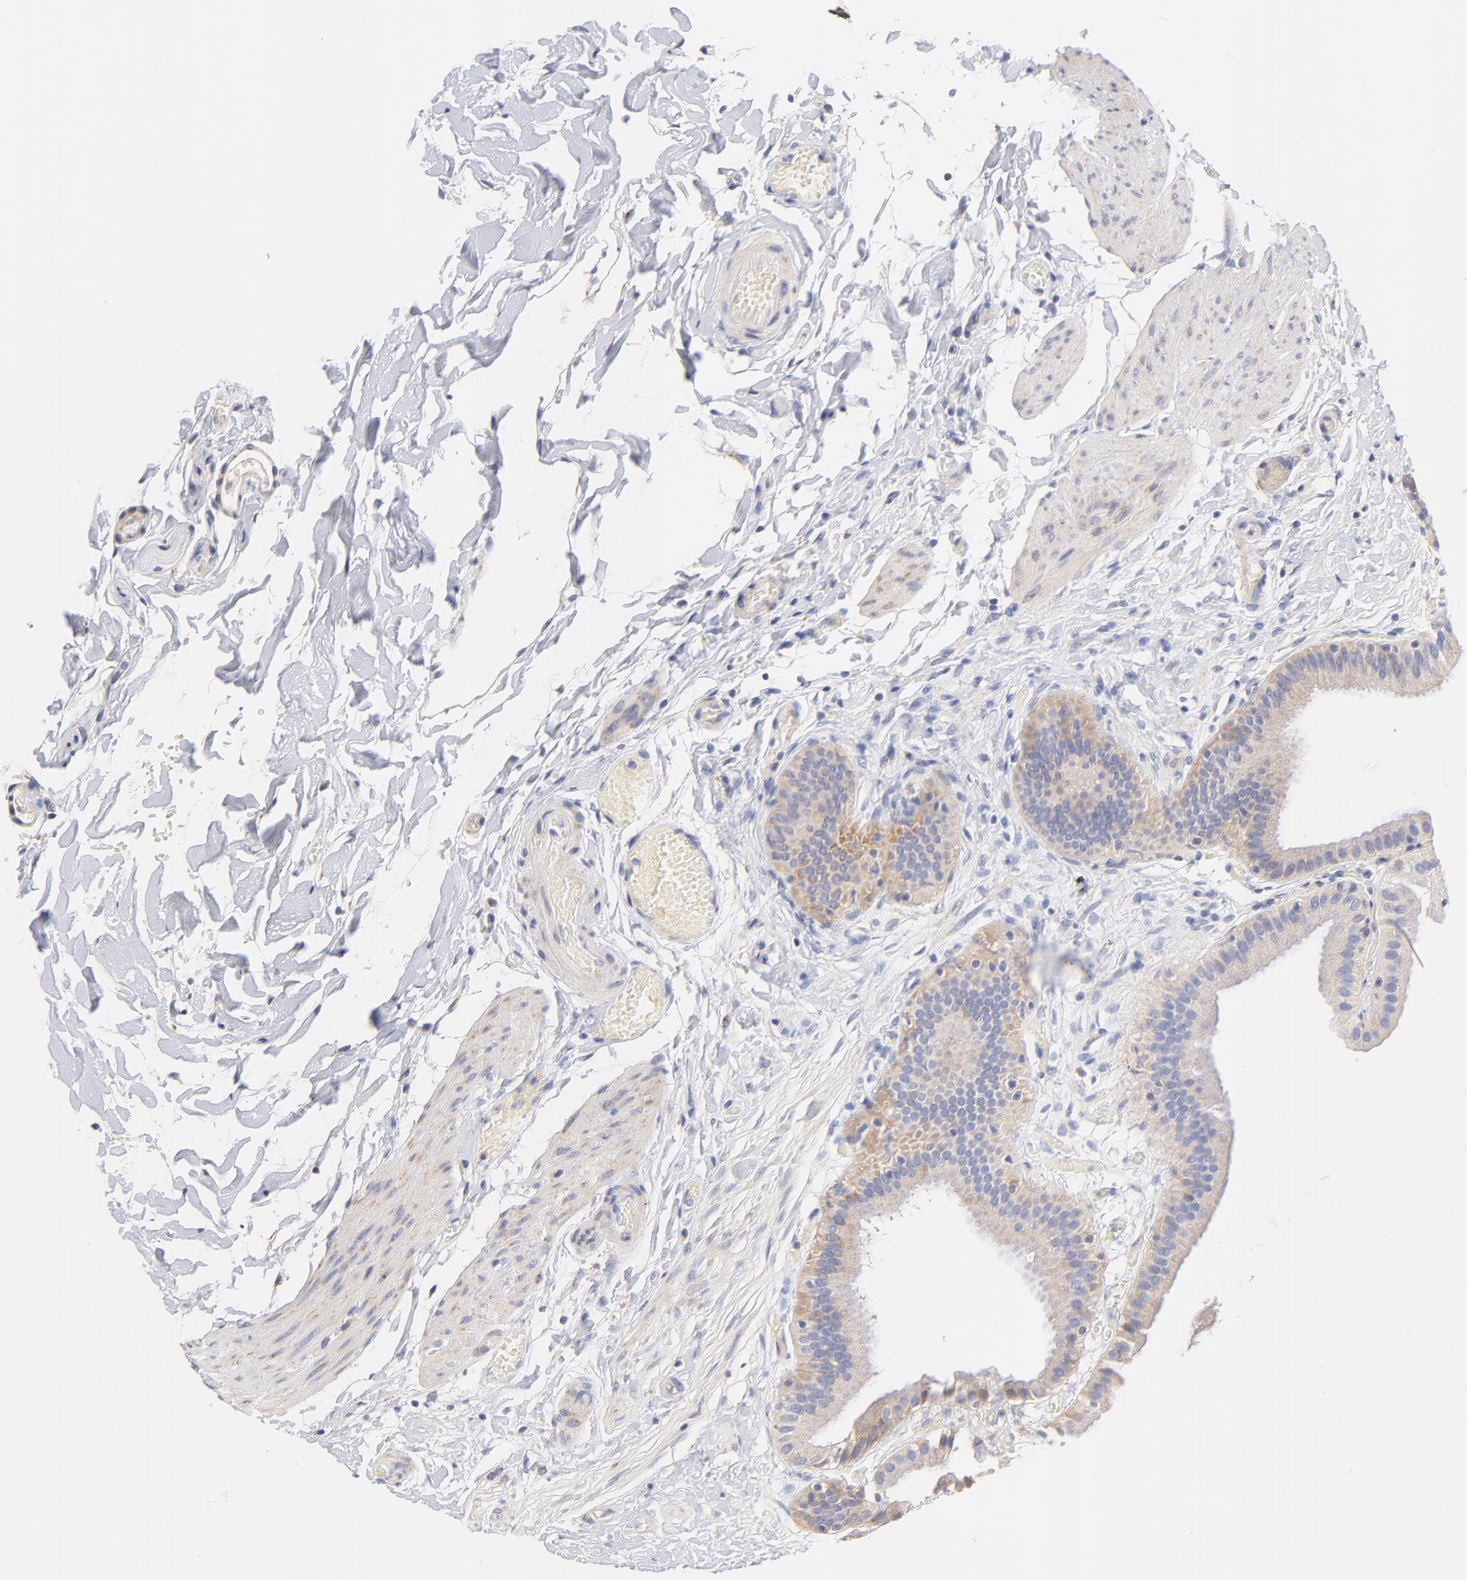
{"staining": {"intensity": "weak", "quantity": ">75%", "location": "cytoplasmic/membranous"}, "tissue": "gallbladder", "cell_type": "Glandular cells", "image_type": "normal", "snomed": [{"axis": "morphology", "description": "Normal tissue, NOS"}, {"axis": "topography", "description": "Gallbladder"}], "caption": "Protein expression by immunohistochemistry (IHC) displays weak cytoplasmic/membranous expression in about >75% of glandular cells in normal gallbladder. The staining was performed using DAB (3,3'-diaminobenzidine), with brown indicating positive protein expression. Nuclei are stained blue with hematoxylin.", "gene": "HS3ST1", "patient": {"sex": "female", "age": 63}}